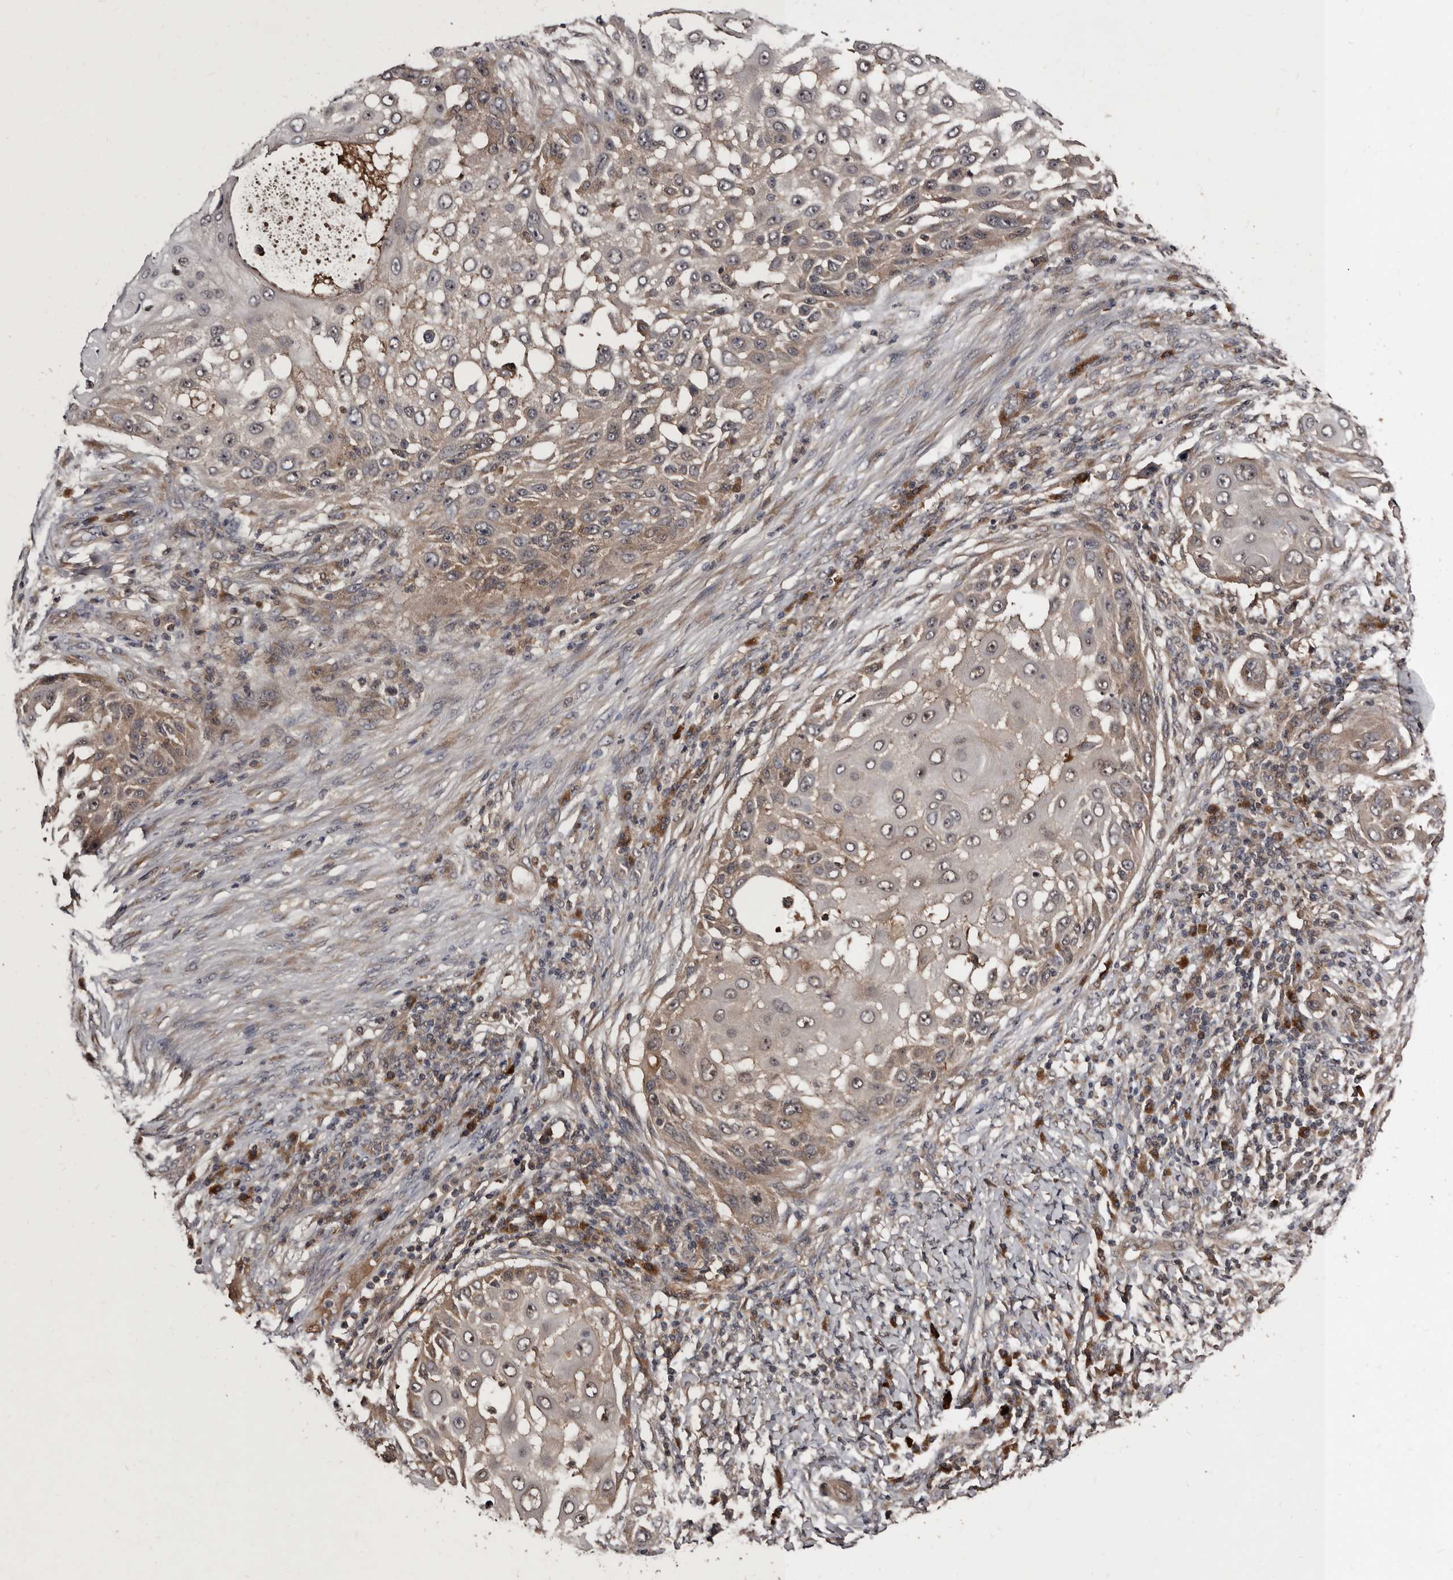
{"staining": {"intensity": "moderate", "quantity": "25%-75%", "location": "cytoplasmic/membranous"}, "tissue": "skin cancer", "cell_type": "Tumor cells", "image_type": "cancer", "snomed": [{"axis": "morphology", "description": "Squamous cell carcinoma, NOS"}, {"axis": "topography", "description": "Skin"}], "caption": "Skin squamous cell carcinoma stained with a brown dye reveals moderate cytoplasmic/membranous positive positivity in about 25%-75% of tumor cells.", "gene": "PMVK", "patient": {"sex": "female", "age": 44}}